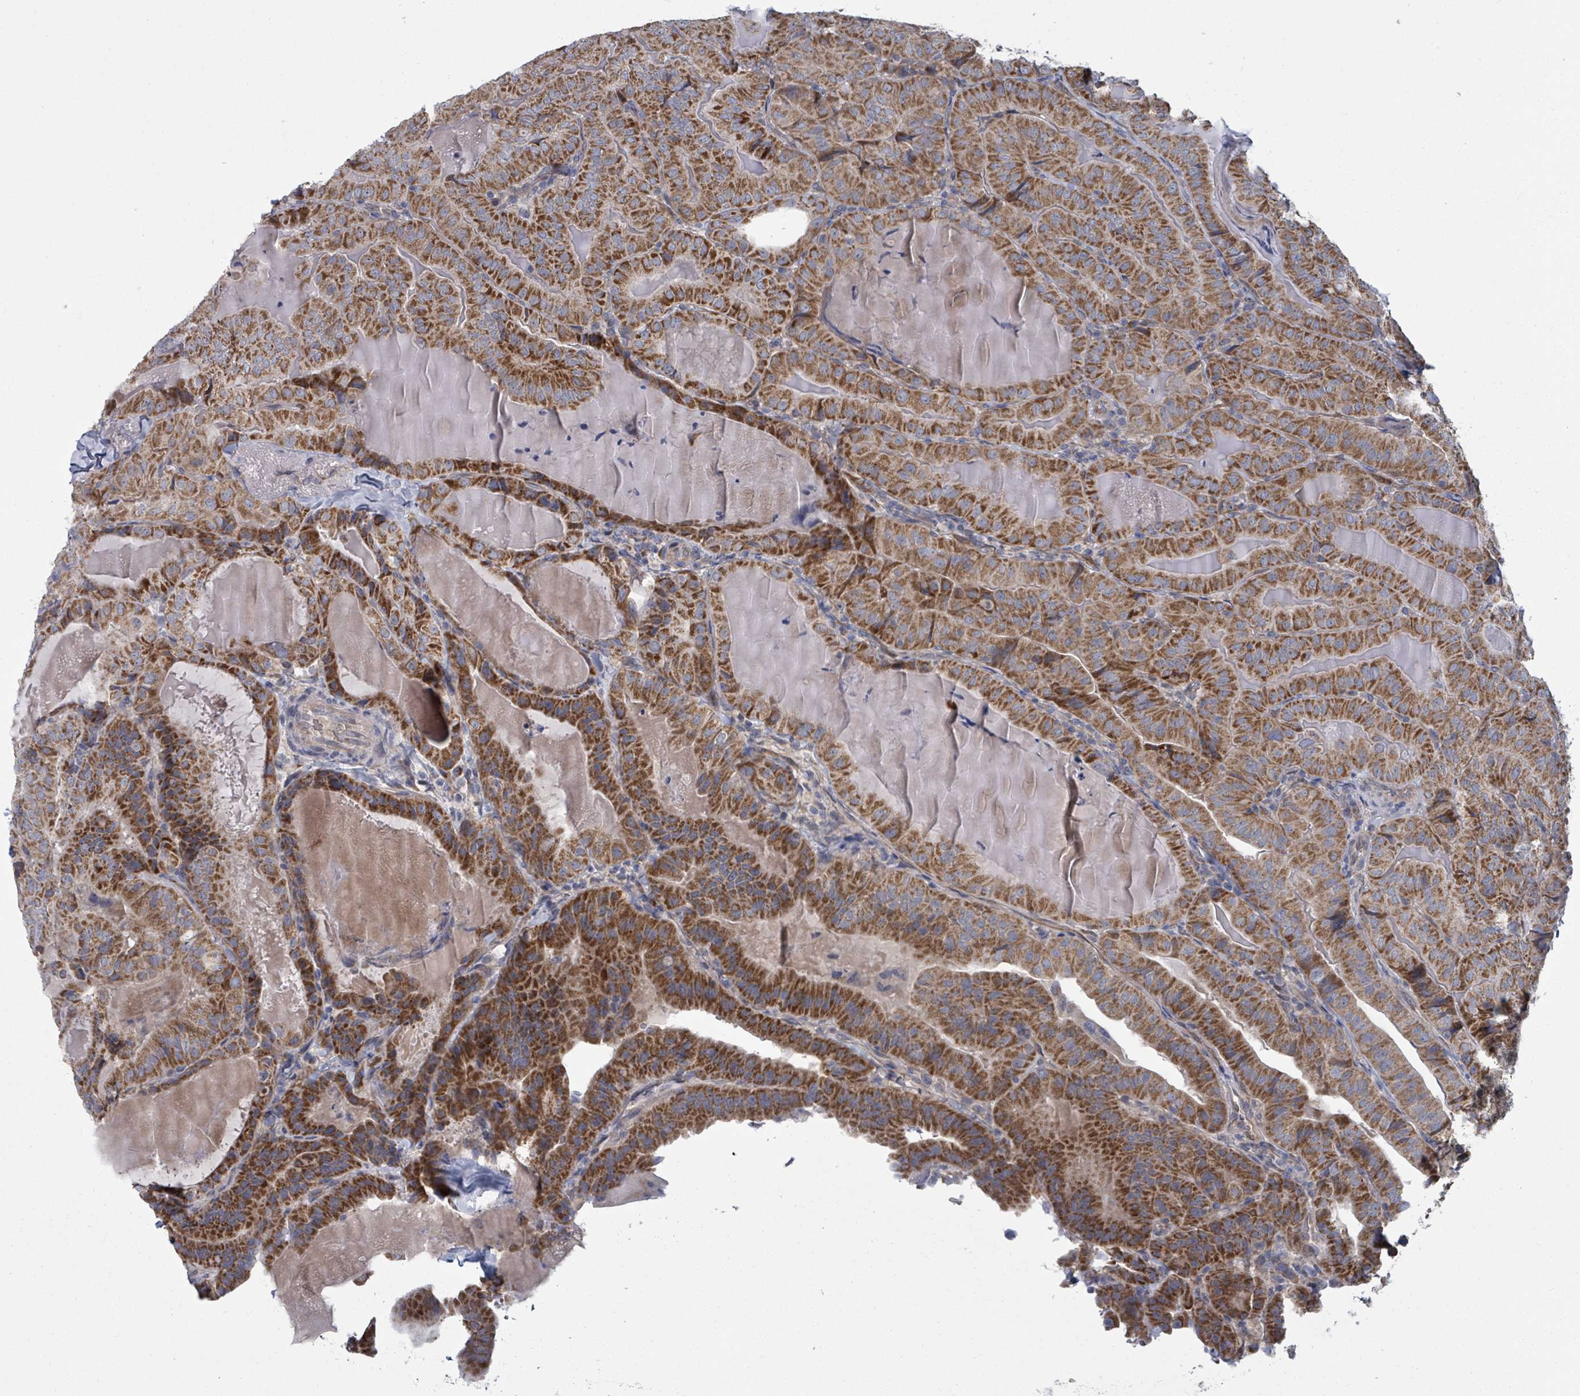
{"staining": {"intensity": "strong", "quantity": ">75%", "location": "cytoplasmic/membranous"}, "tissue": "thyroid cancer", "cell_type": "Tumor cells", "image_type": "cancer", "snomed": [{"axis": "morphology", "description": "Papillary adenocarcinoma, NOS"}, {"axis": "topography", "description": "Thyroid gland"}], "caption": "Human papillary adenocarcinoma (thyroid) stained with a brown dye demonstrates strong cytoplasmic/membranous positive expression in about >75% of tumor cells.", "gene": "FKBP1A", "patient": {"sex": "female", "age": 68}}